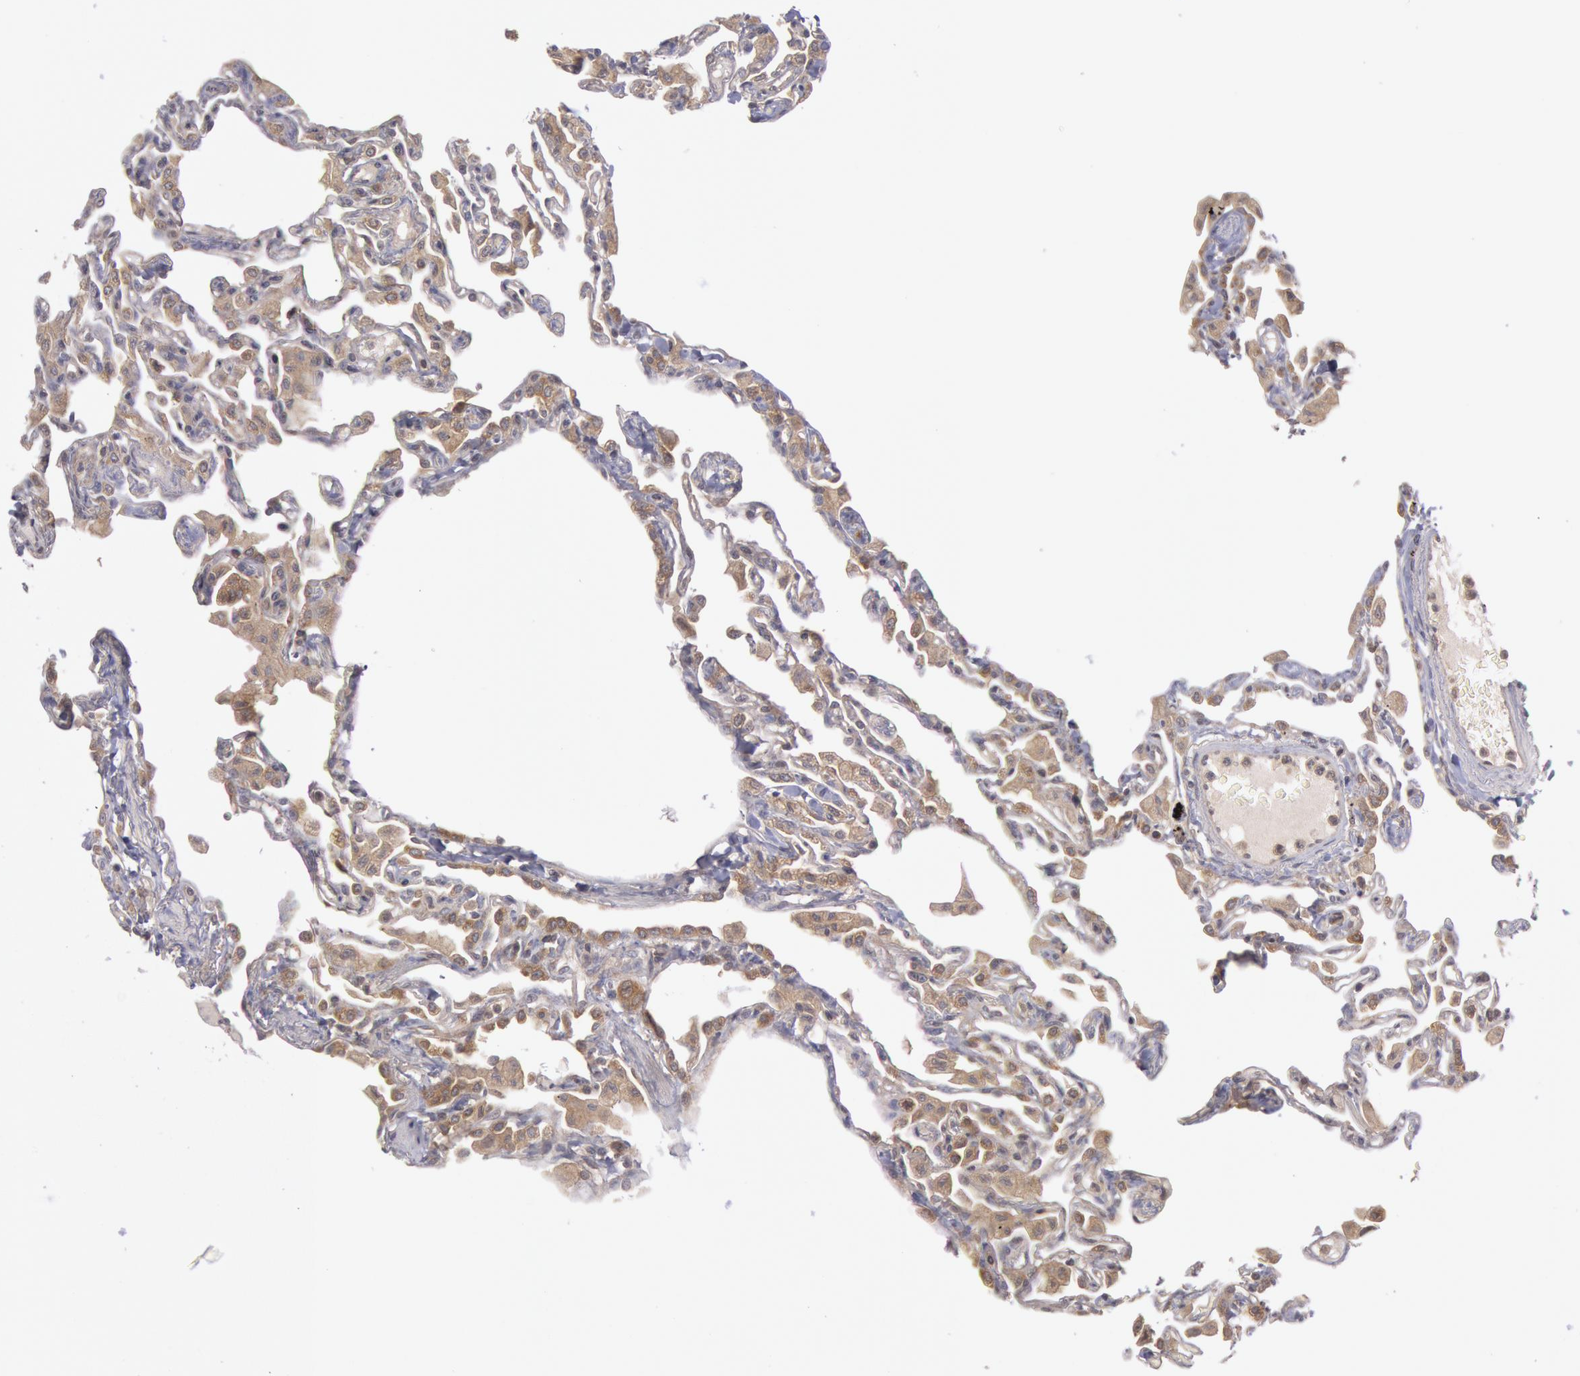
{"staining": {"intensity": "moderate", "quantity": "25%-75%", "location": "cytoplasmic/membranous"}, "tissue": "lung", "cell_type": "Alveolar cells", "image_type": "normal", "snomed": [{"axis": "morphology", "description": "Normal tissue, NOS"}, {"axis": "topography", "description": "Lung"}], "caption": "Normal lung was stained to show a protein in brown. There is medium levels of moderate cytoplasmic/membranous positivity in about 25%-75% of alveolar cells. The staining was performed using DAB, with brown indicating positive protein expression. Nuclei are stained blue with hematoxylin.", "gene": "BRAF", "patient": {"sex": "female", "age": 49}}